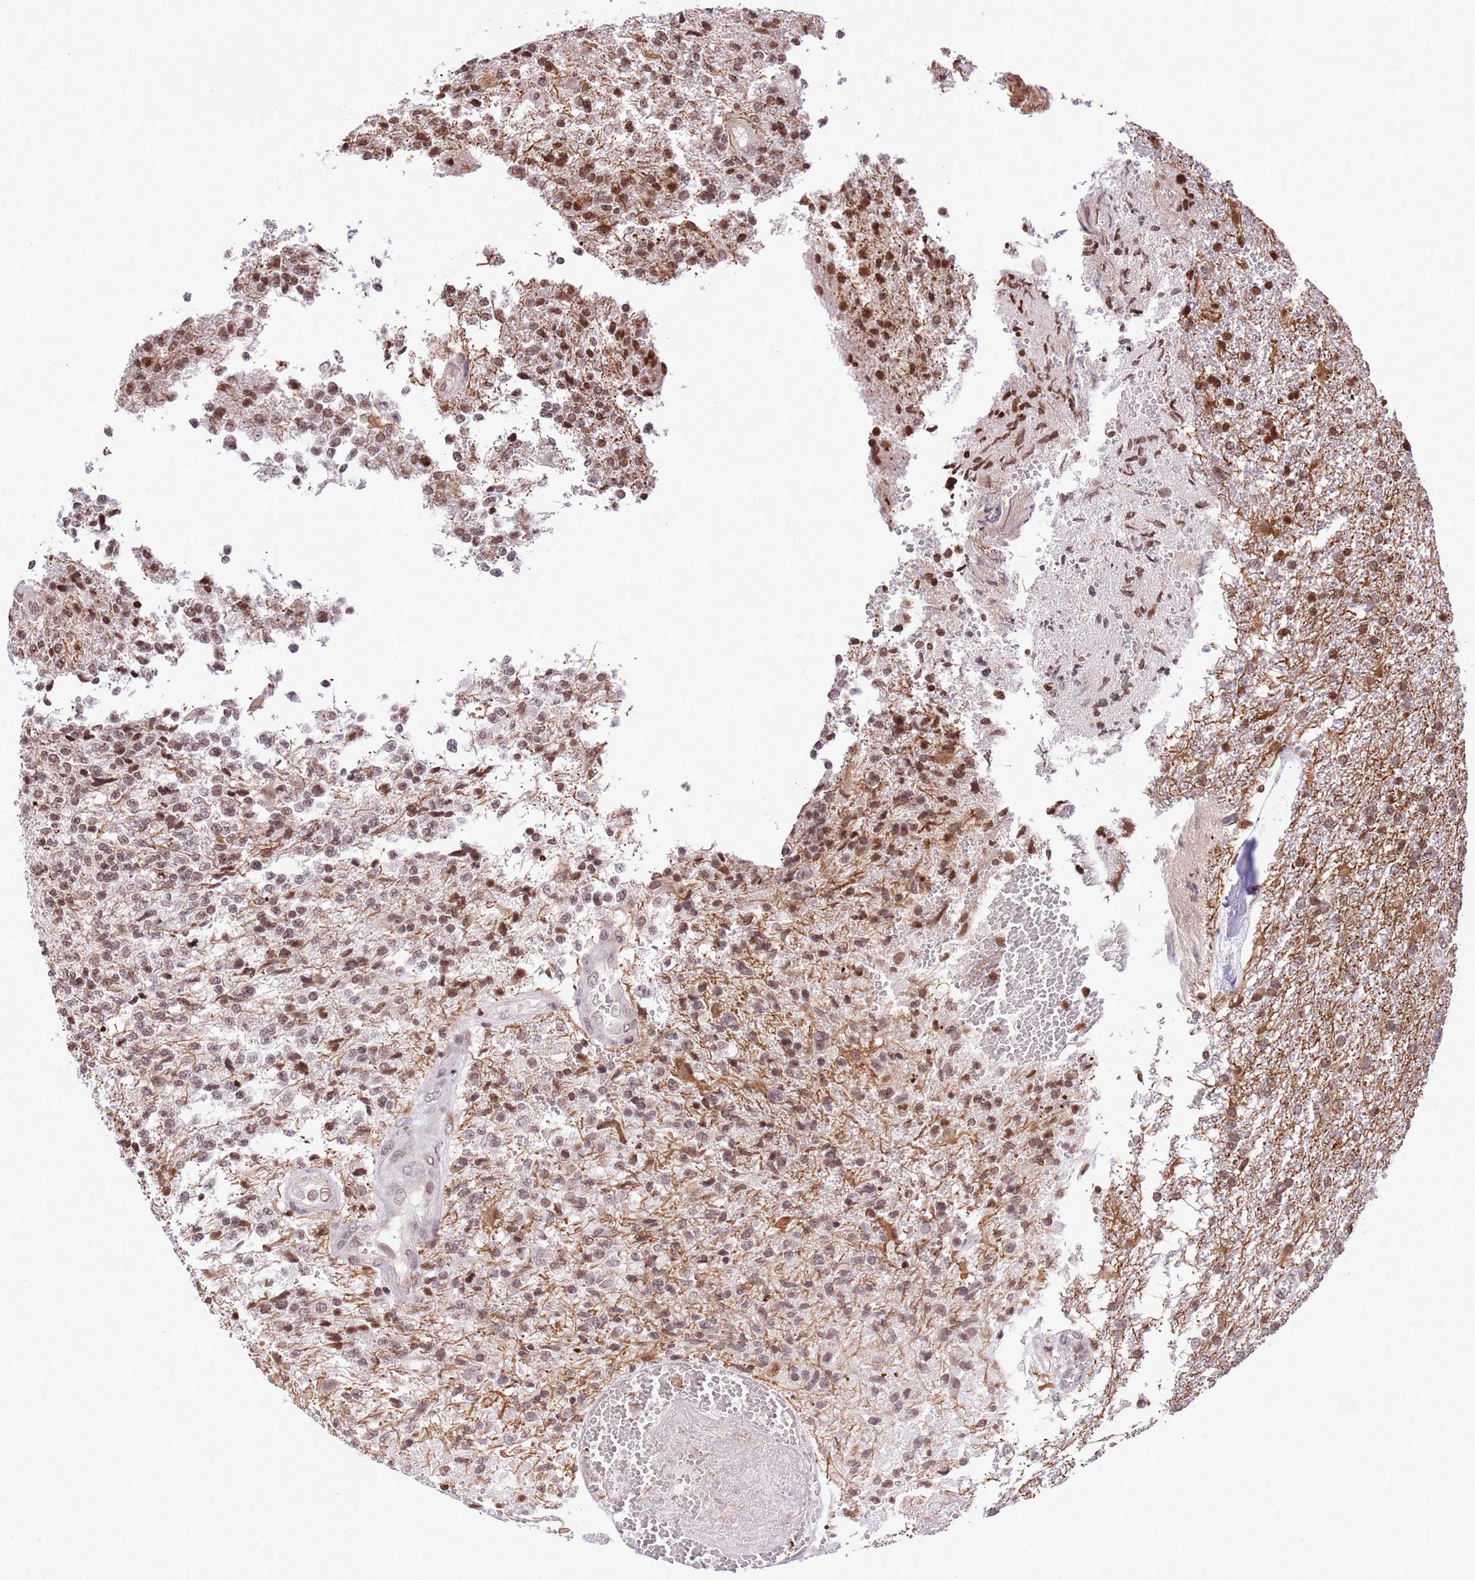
{"staining": {"intensity": "moderate", "quantity": ">75%", "location": "nuclear"}, "tissue": "glioma", "cell_type": "Tumor cells", "image_type": "cancer", "snomed": [{"axis": "morphology", "description": "Glioma, malignant, High grade"}, {"axis": "topography", "description": "Brain"}], "caption": "Glioma was stained to show a protein in brown. There is medium levels of moderate nuclear positivity in approximately >75% of tumor cells.", "gene": "NRIP1", "patient": {"sex": "male", "age": 56}}